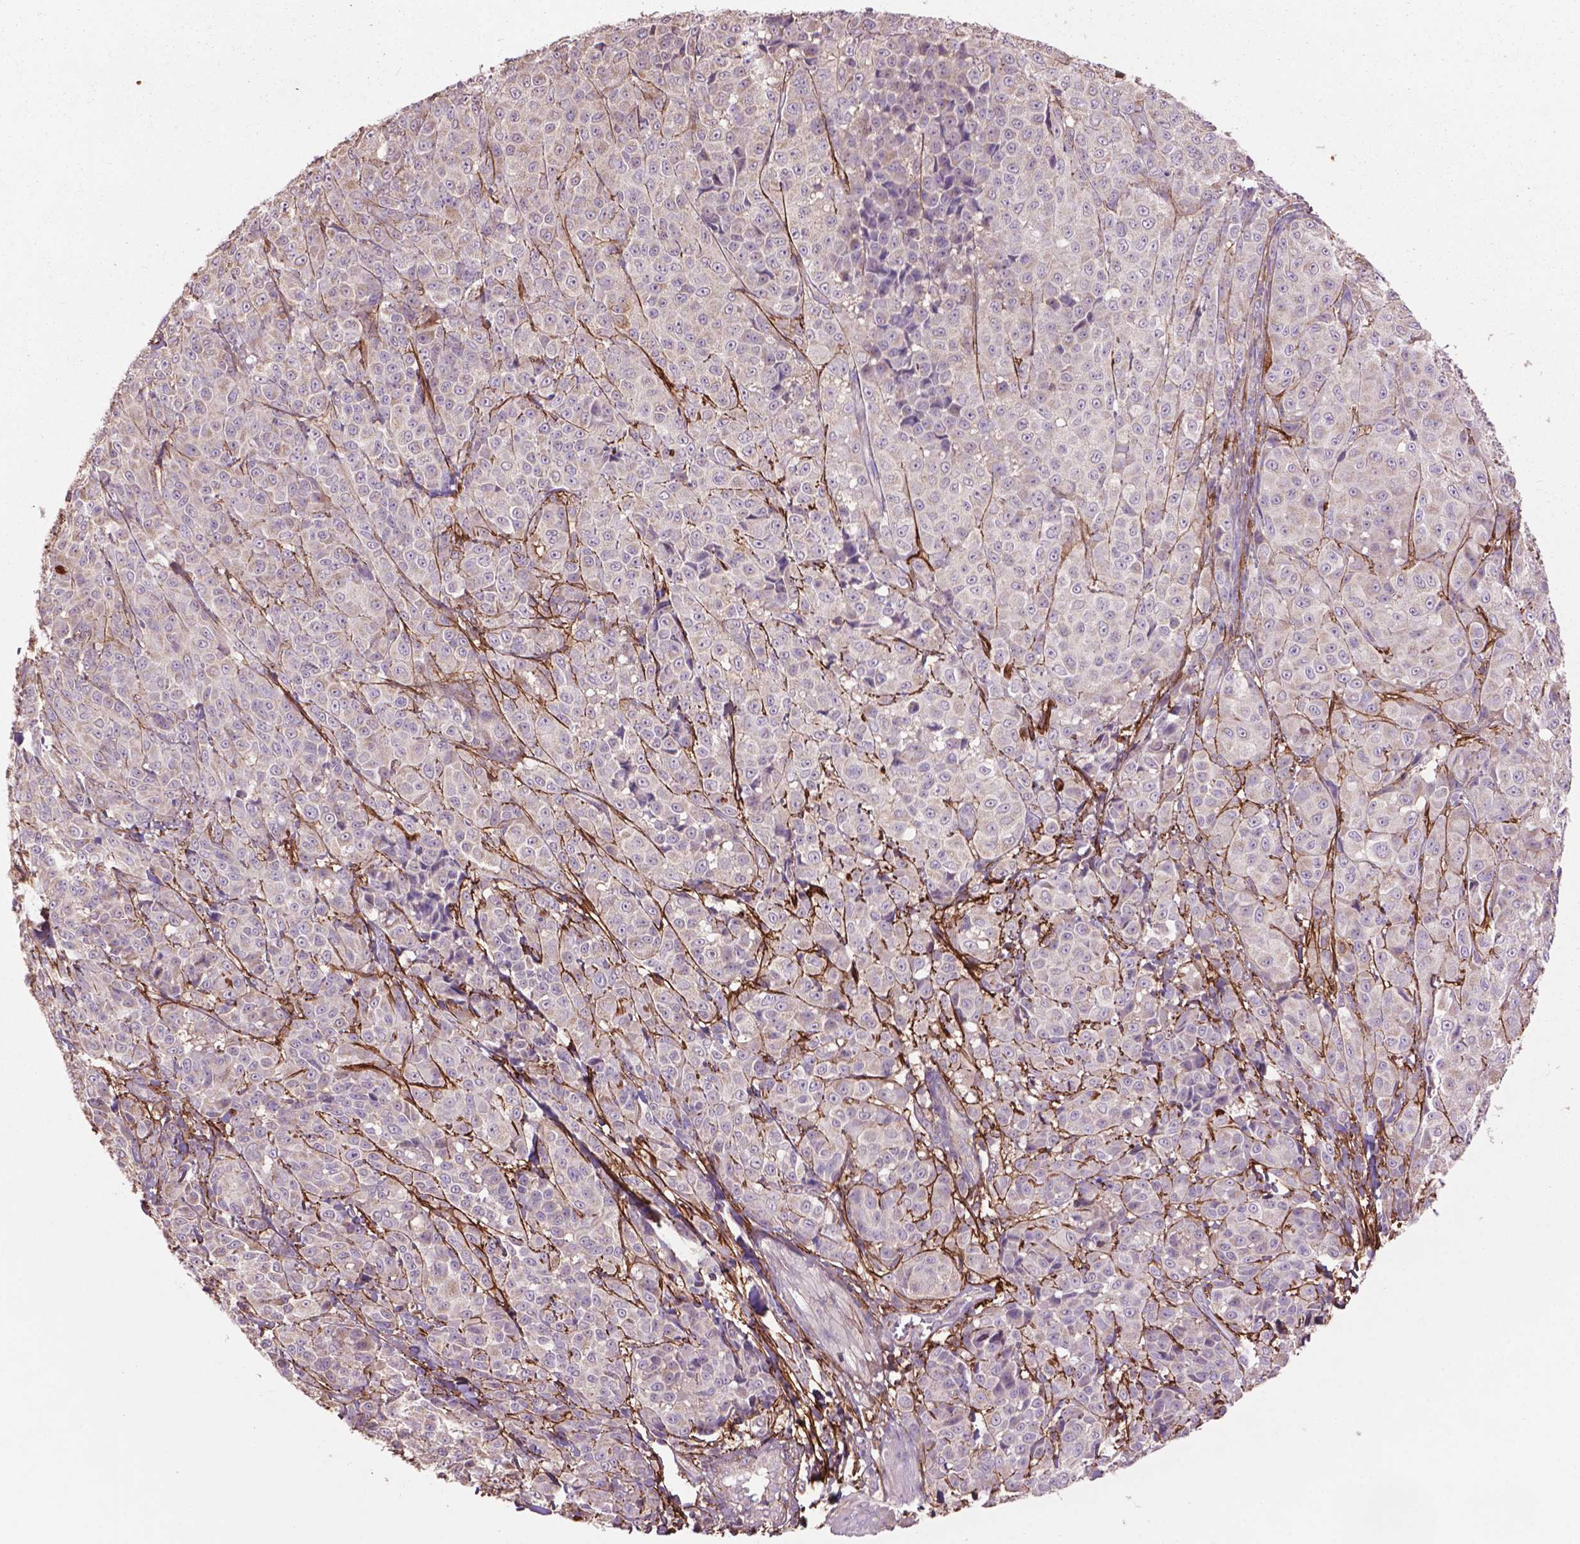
{"staining": {"intensity": "negative", "quantity": "none", "location": "none"}, "tissue": "melanoma", "cell_type": "Tumor cells", "image_type": "cancer", "snomed": [{"axis": "morphology", "description": "Malignant melanoma, NOS"}, {"axis": "topography", "description": "Skin"}], "caption": "This is an IHC micrograph of melanoma. There is no staining in tumor cells.", "gene": "LRRC3C", "patient": {"sex": "male", "age": 89}}